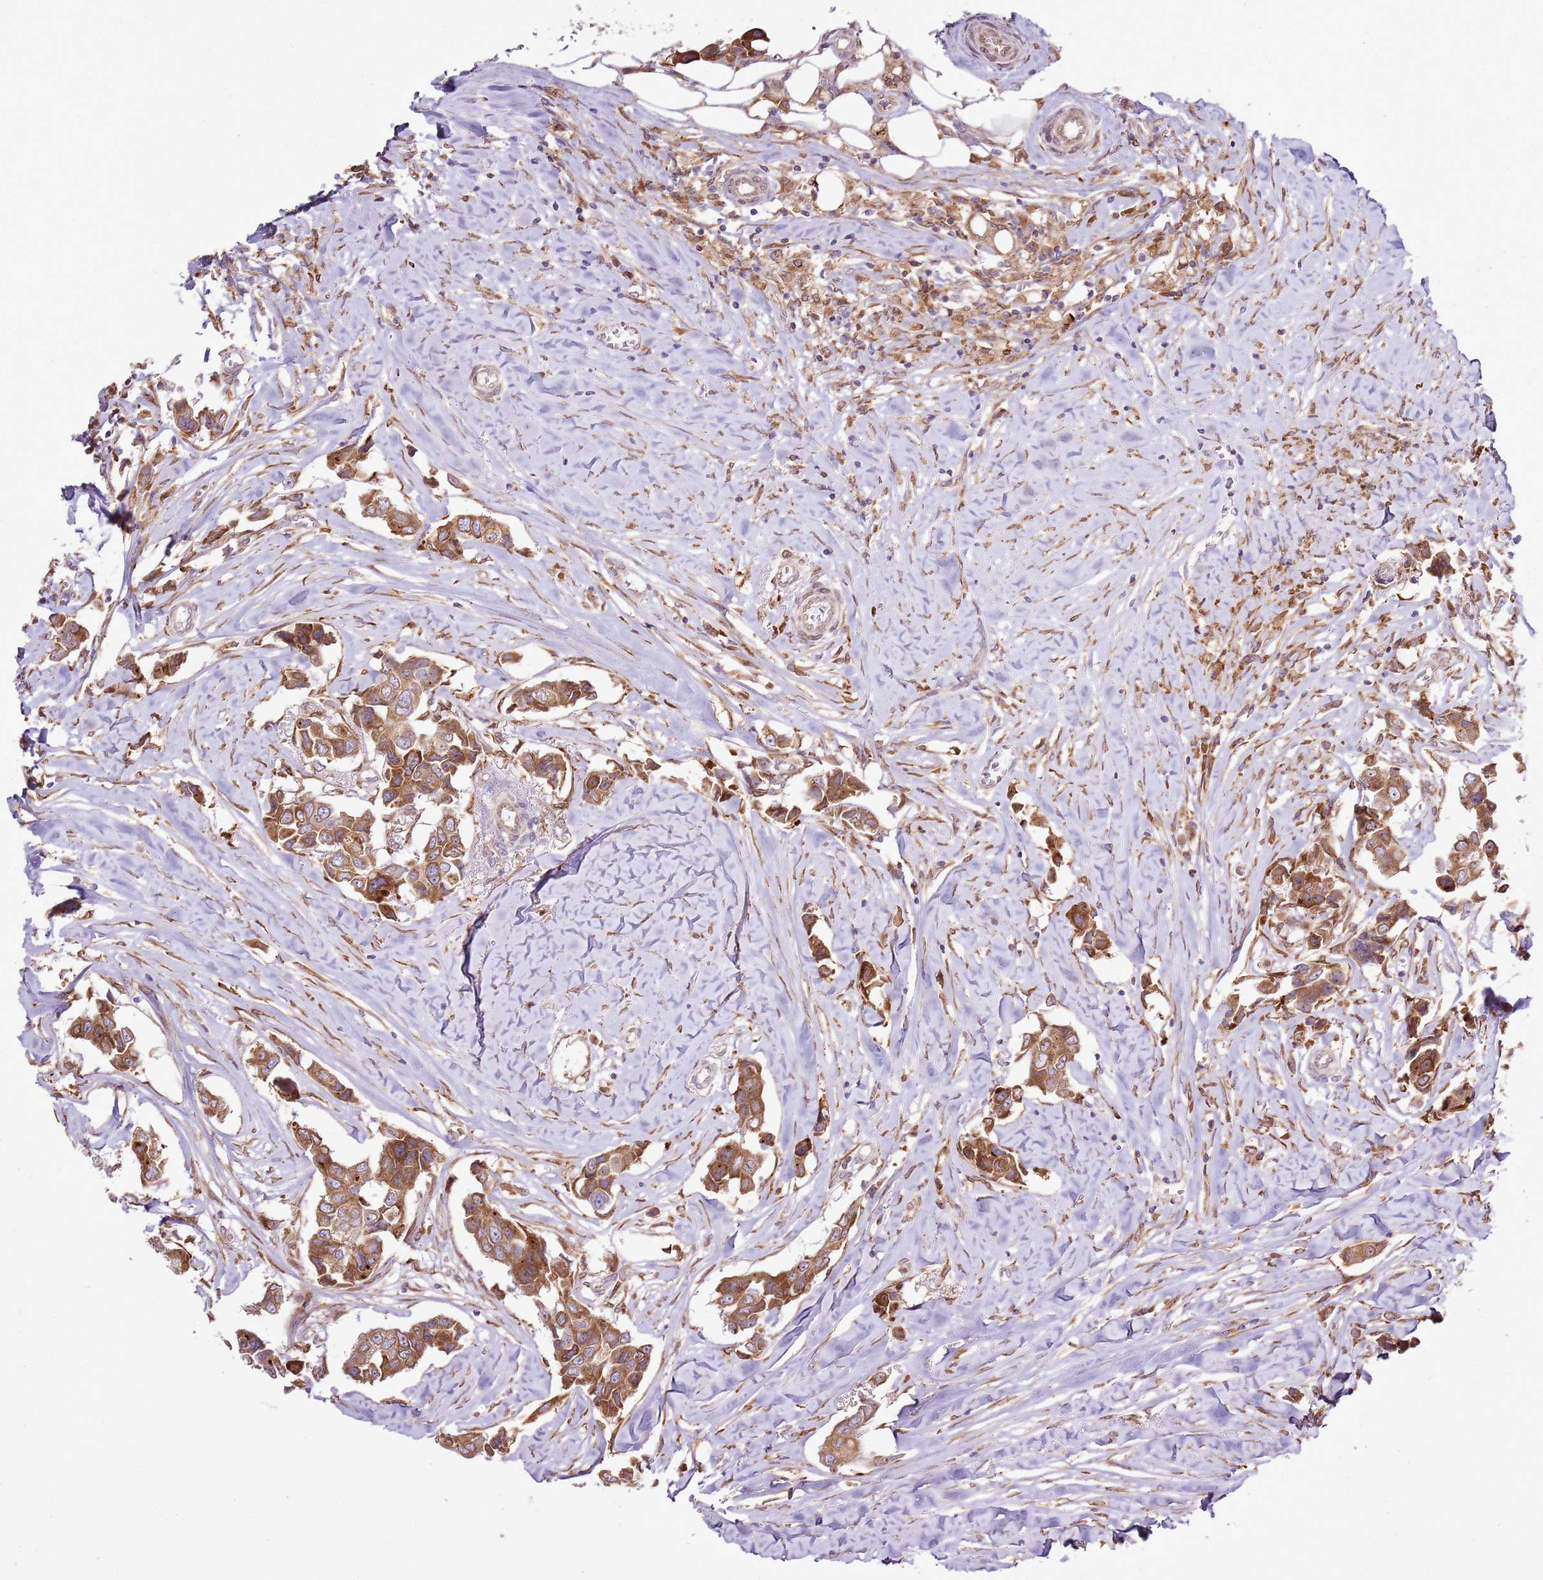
{"staining": {"intensity": "strong", "quantity": ">75%", "location": "cytoplasmic/membranous"}, "tissue": "breast cancer", "cell_type": "Tumor cells", "image_type": "cancer", "snomed": [{"axis": "morphology", "description": "Duct carcinoma"}, {"axis": "topography", "description": "Breast"}], "caption": "Immunohistochemistry of human intraductal carcinoma (breast) displays high levels of strong cytoplasmic/membranous expression in about >75% of tumor cells.", "gene": "TMED10", "patient": {"sex": "female", "age": 80}}